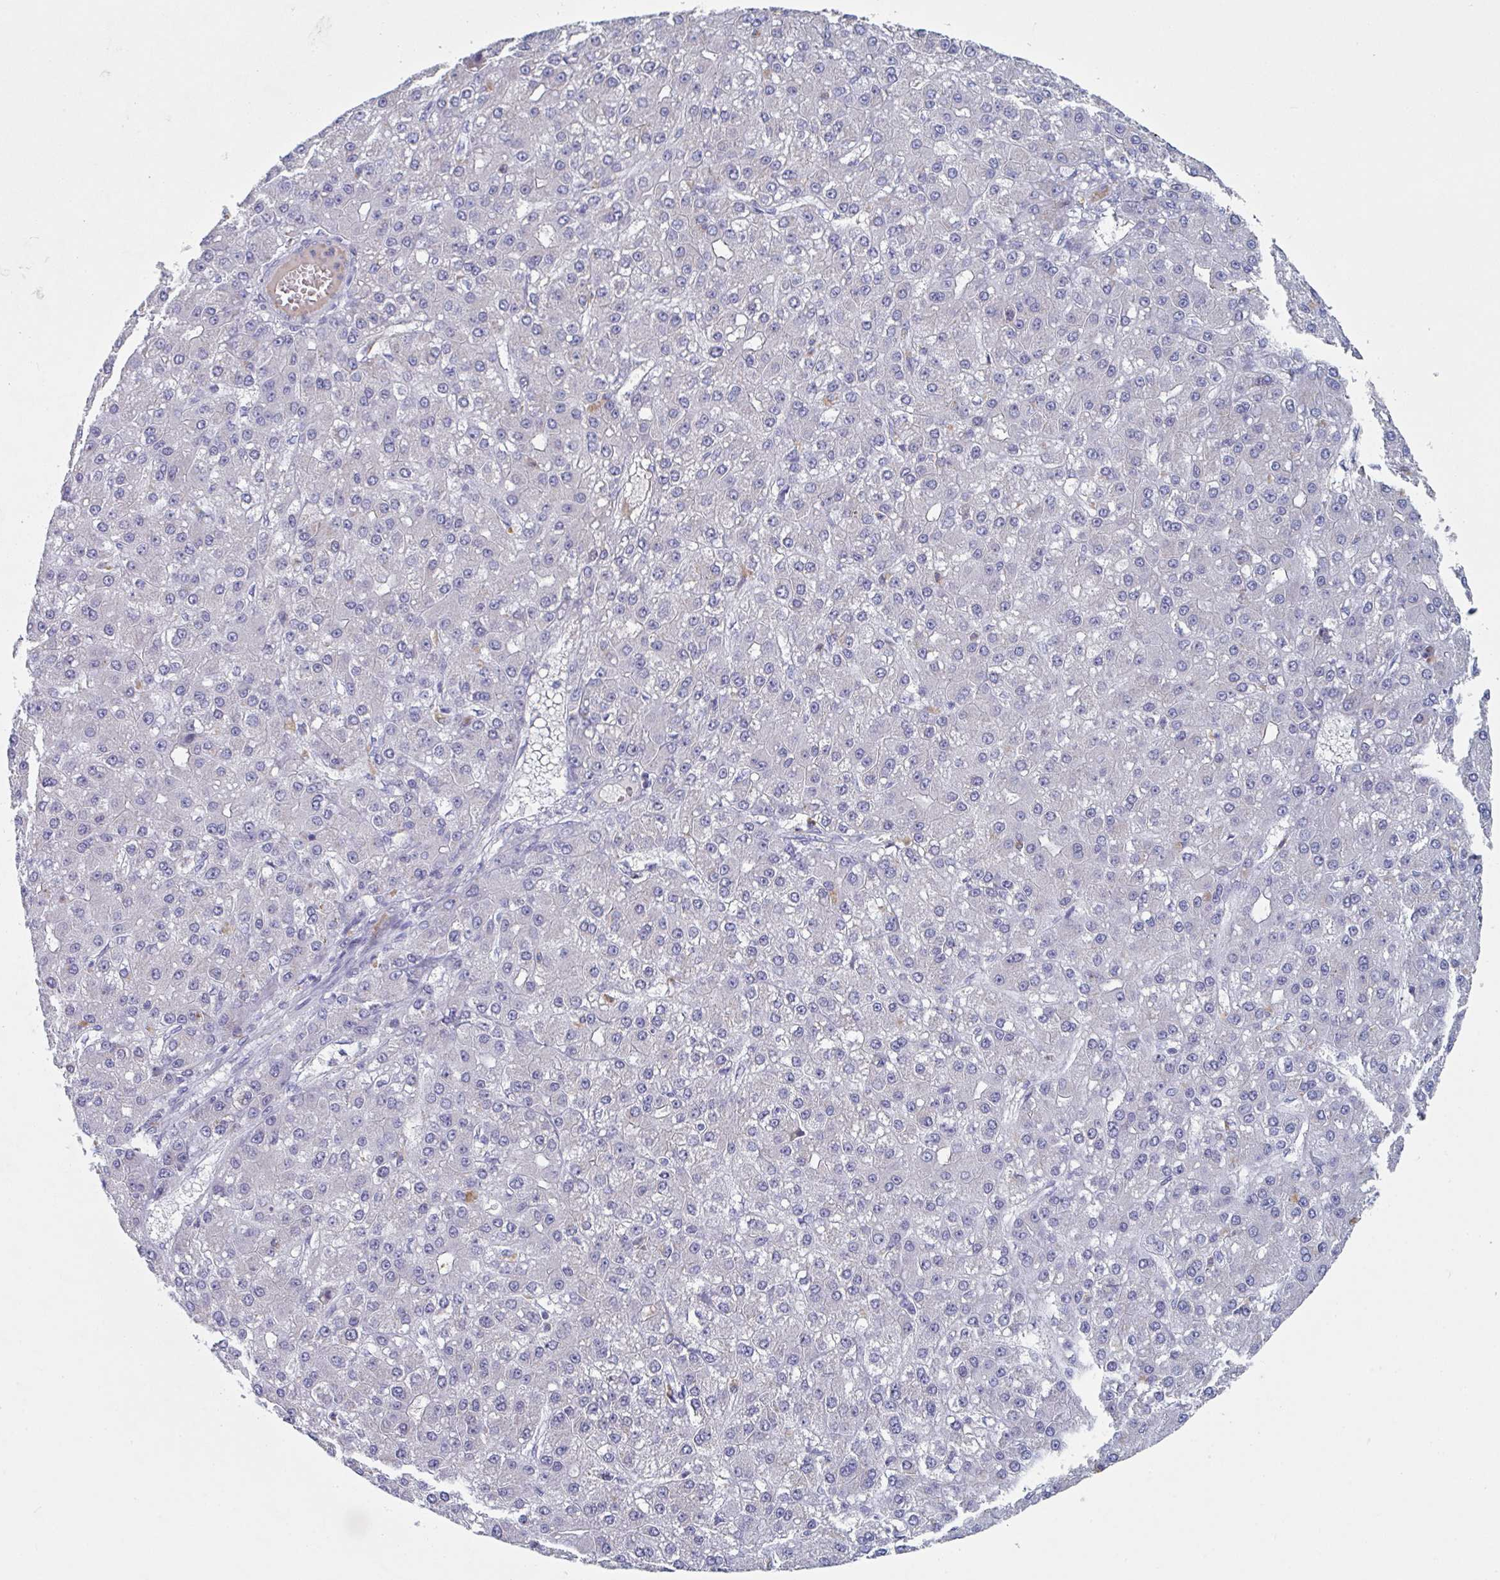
{"staining": {"intensity": "negative", "quantity": "none", "location": "none"}, "tissue": "liver cancer", "cell_type": "Tumor cells", "image_type": "cancer", "snomed": [{"axis": "morphology", "description": "Carcinoma, Hepatocellular, NOS"}, {"axis": "topography", "description": "Liver"}], "caption": "Tumor cells show no significant protein expression in liver cancer (hepatocellular carcinoma).", "gene": "NT5C3B", "patient": {"sex": "male", "age": 67}}